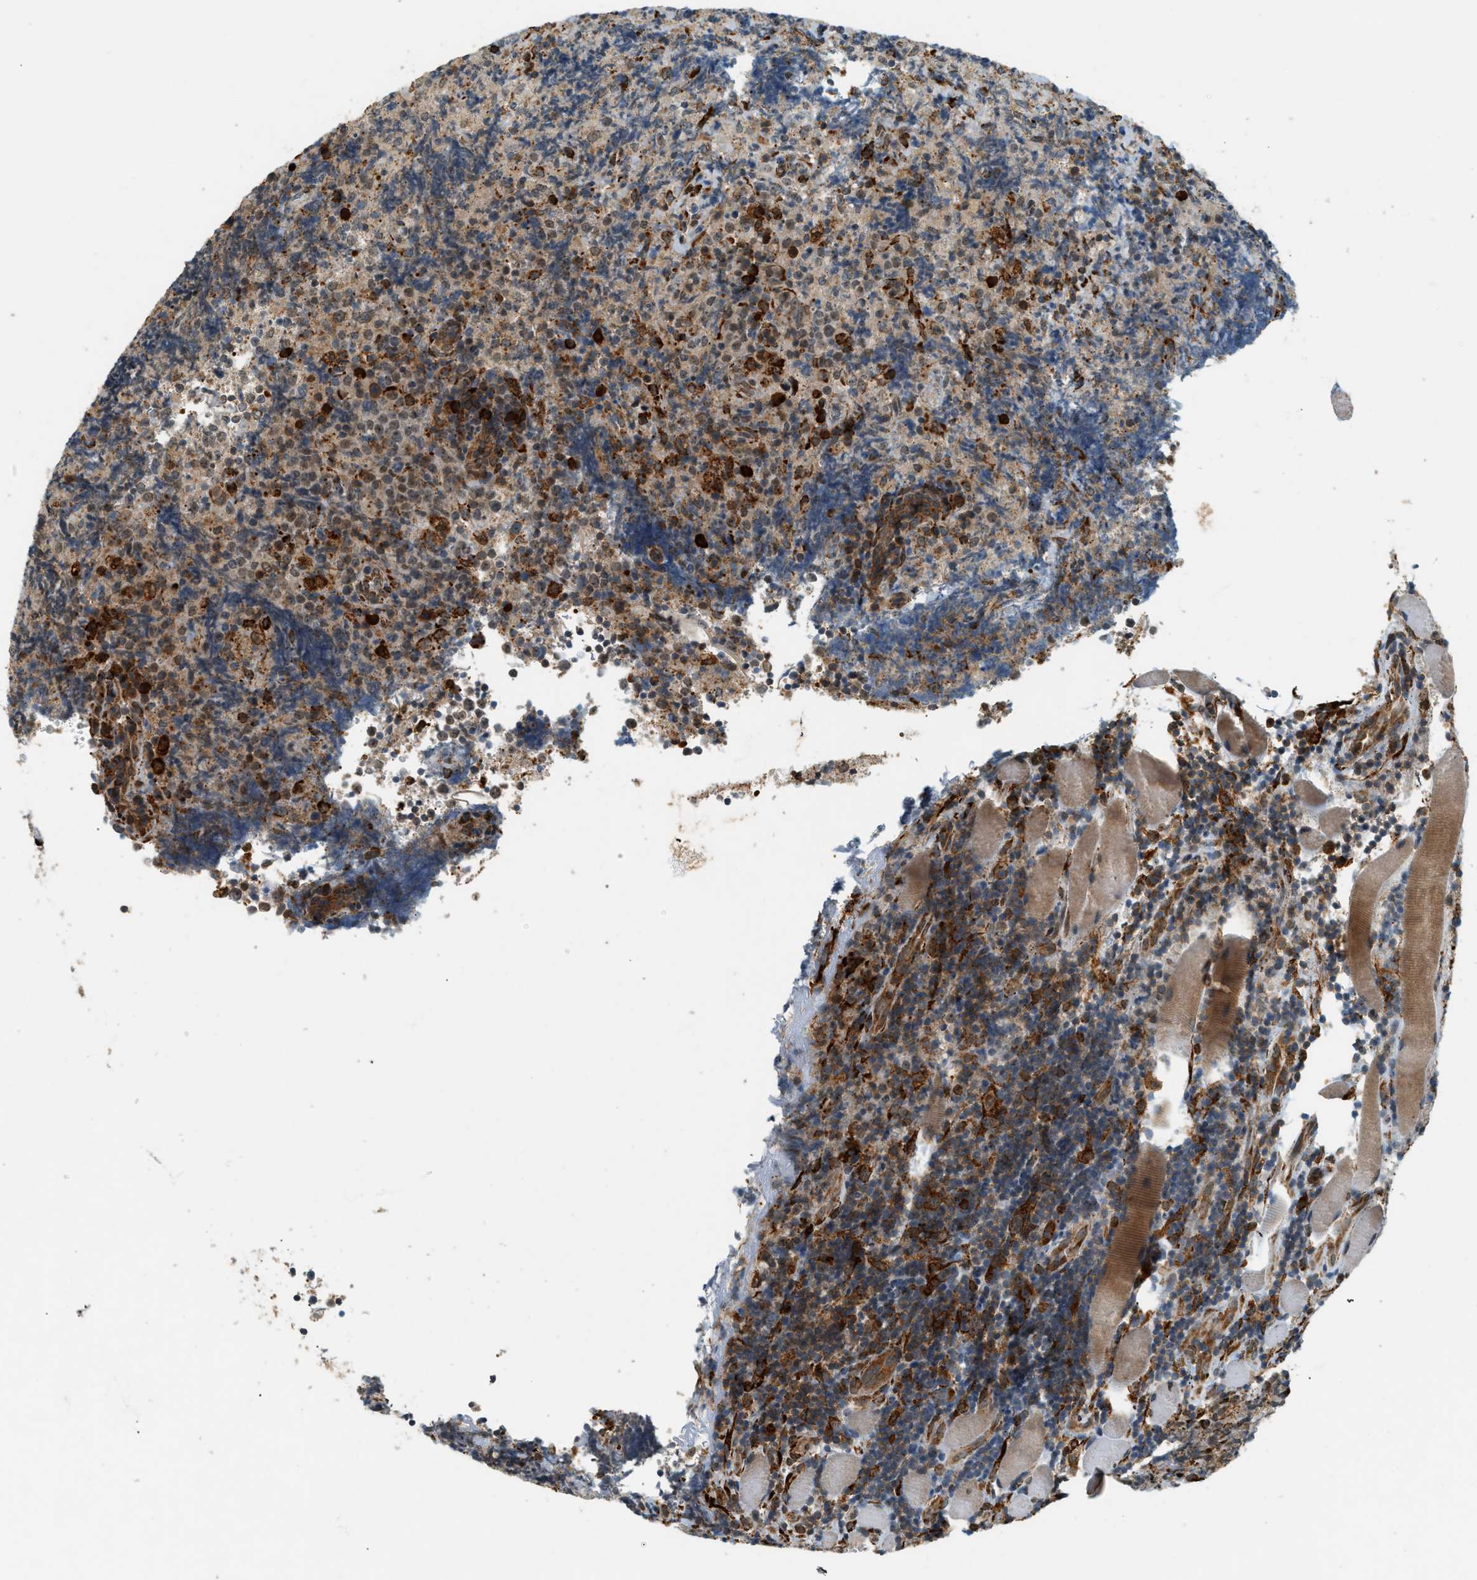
{"staining": {"intensity": "moderate", "quantity": "25%-75%", "location": "cytoplasmic/membranous,nuclear"}, "tissue": "lymphoma", "cell_type": "Tumor cells", "image_type": "cancer", "snomed": [{"axis": "morphology", "description": "Malignant lymphoma, non-Hodgkin's type, High grade"}, {"axis": "topography", "description": "Tonsil"}], "caption": "Human high-grade malignant lymphoma, non-Hodgkin's type stained with a protein marker displays moderate staining in tumor cells.", "gene": "SEMA4D", "patient": {"sex": "female", "age": 36}}